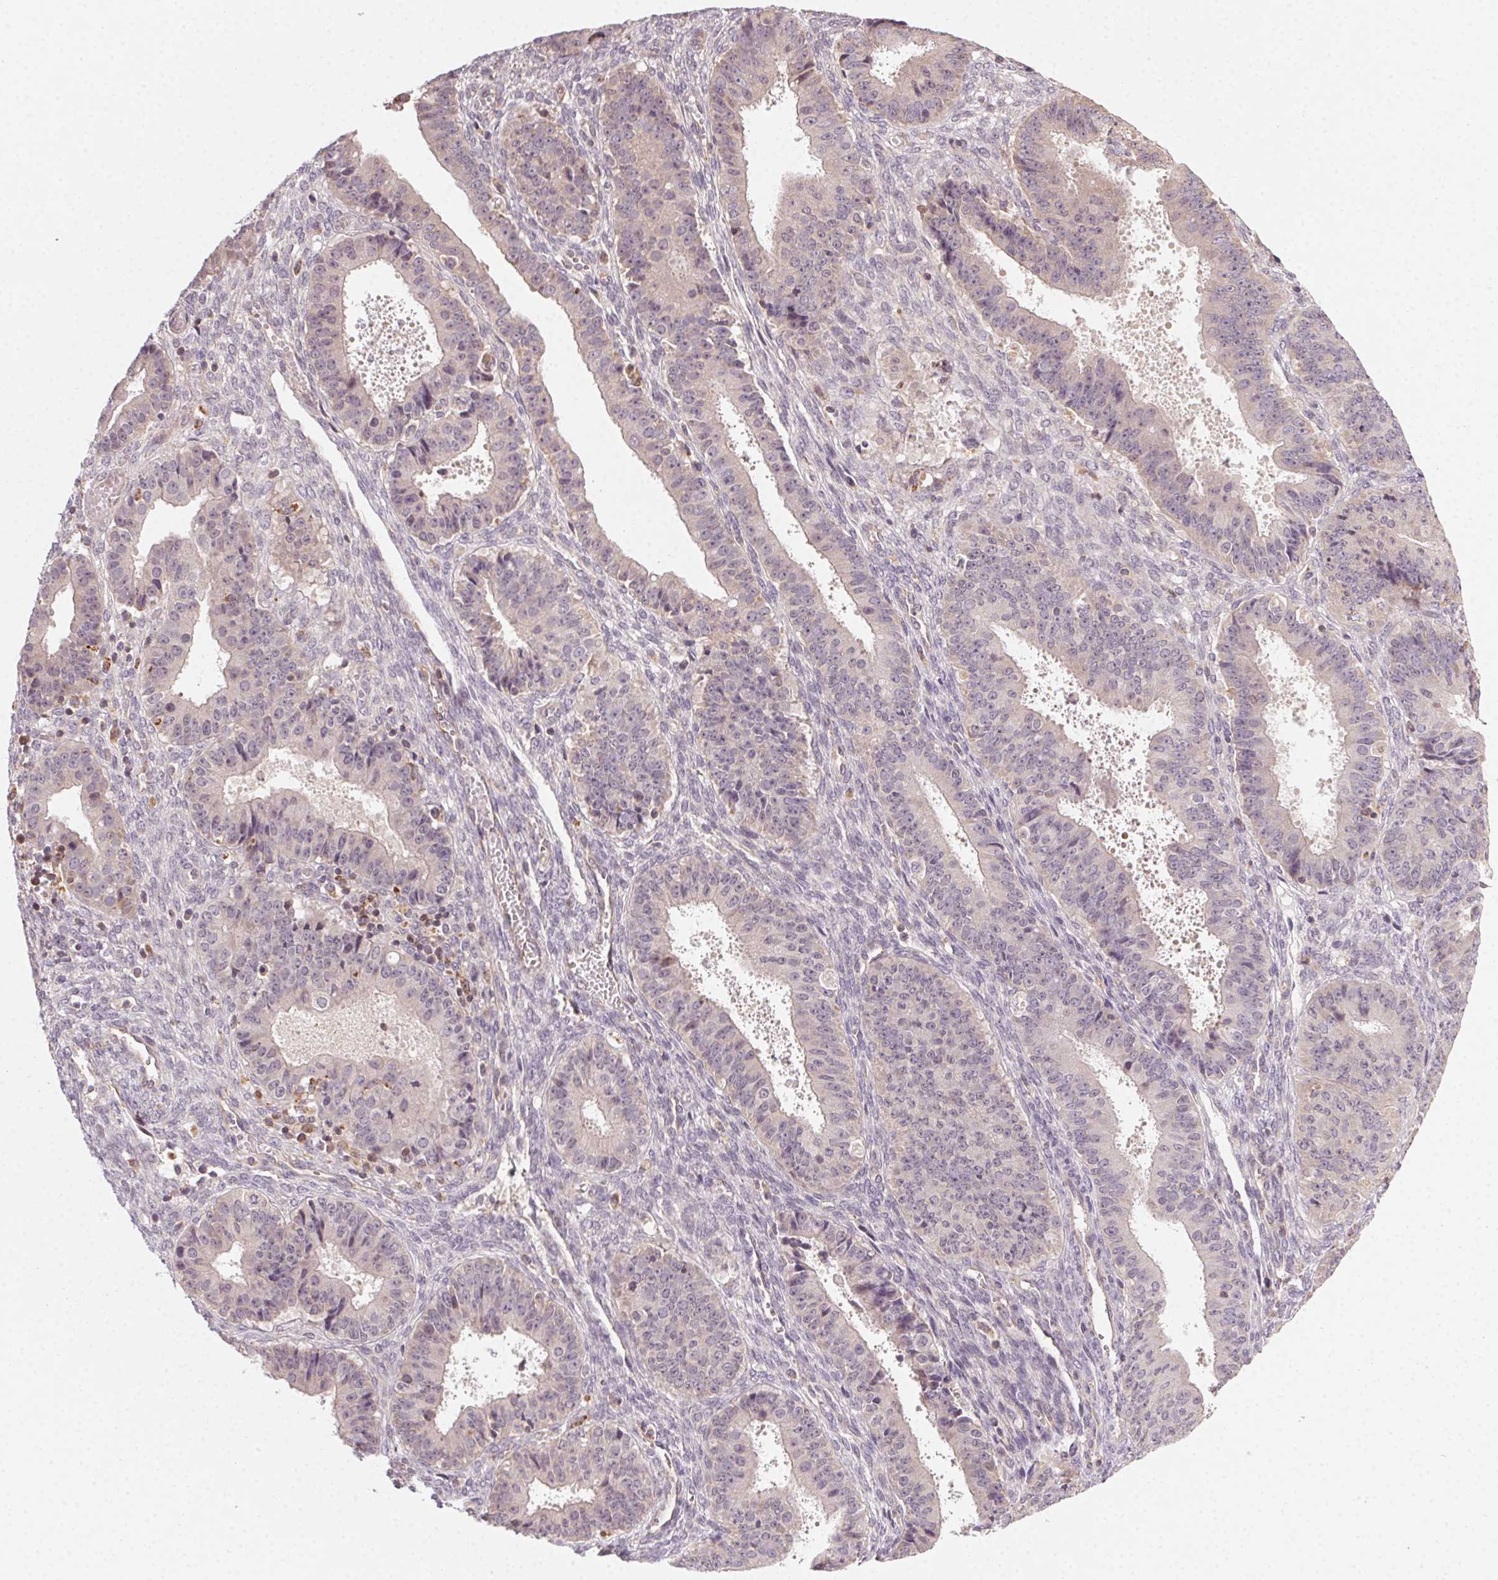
{"staining": {"intensity": "negative", "quantity": "none", "location": "none"}, "tissue": "ovarian cancer", "cell_type": "Tumor cells", "image_type": "cancer", "snomed": [{"axis": "morphology", "description": "Carcinoma, endometroid"}, {"axis": "topography", "description": "Ovary"}], "caption": "Immunohistochemistry (IHC) micrograph of human endometroid carcinoma (ovarian) stained for a protein (brown), which shows no expression in tumor cells. (IHC, brightfield microscopy, high magnification).", "gene": "NCOA4", "patient": {"sex": "female", "age": 42}}